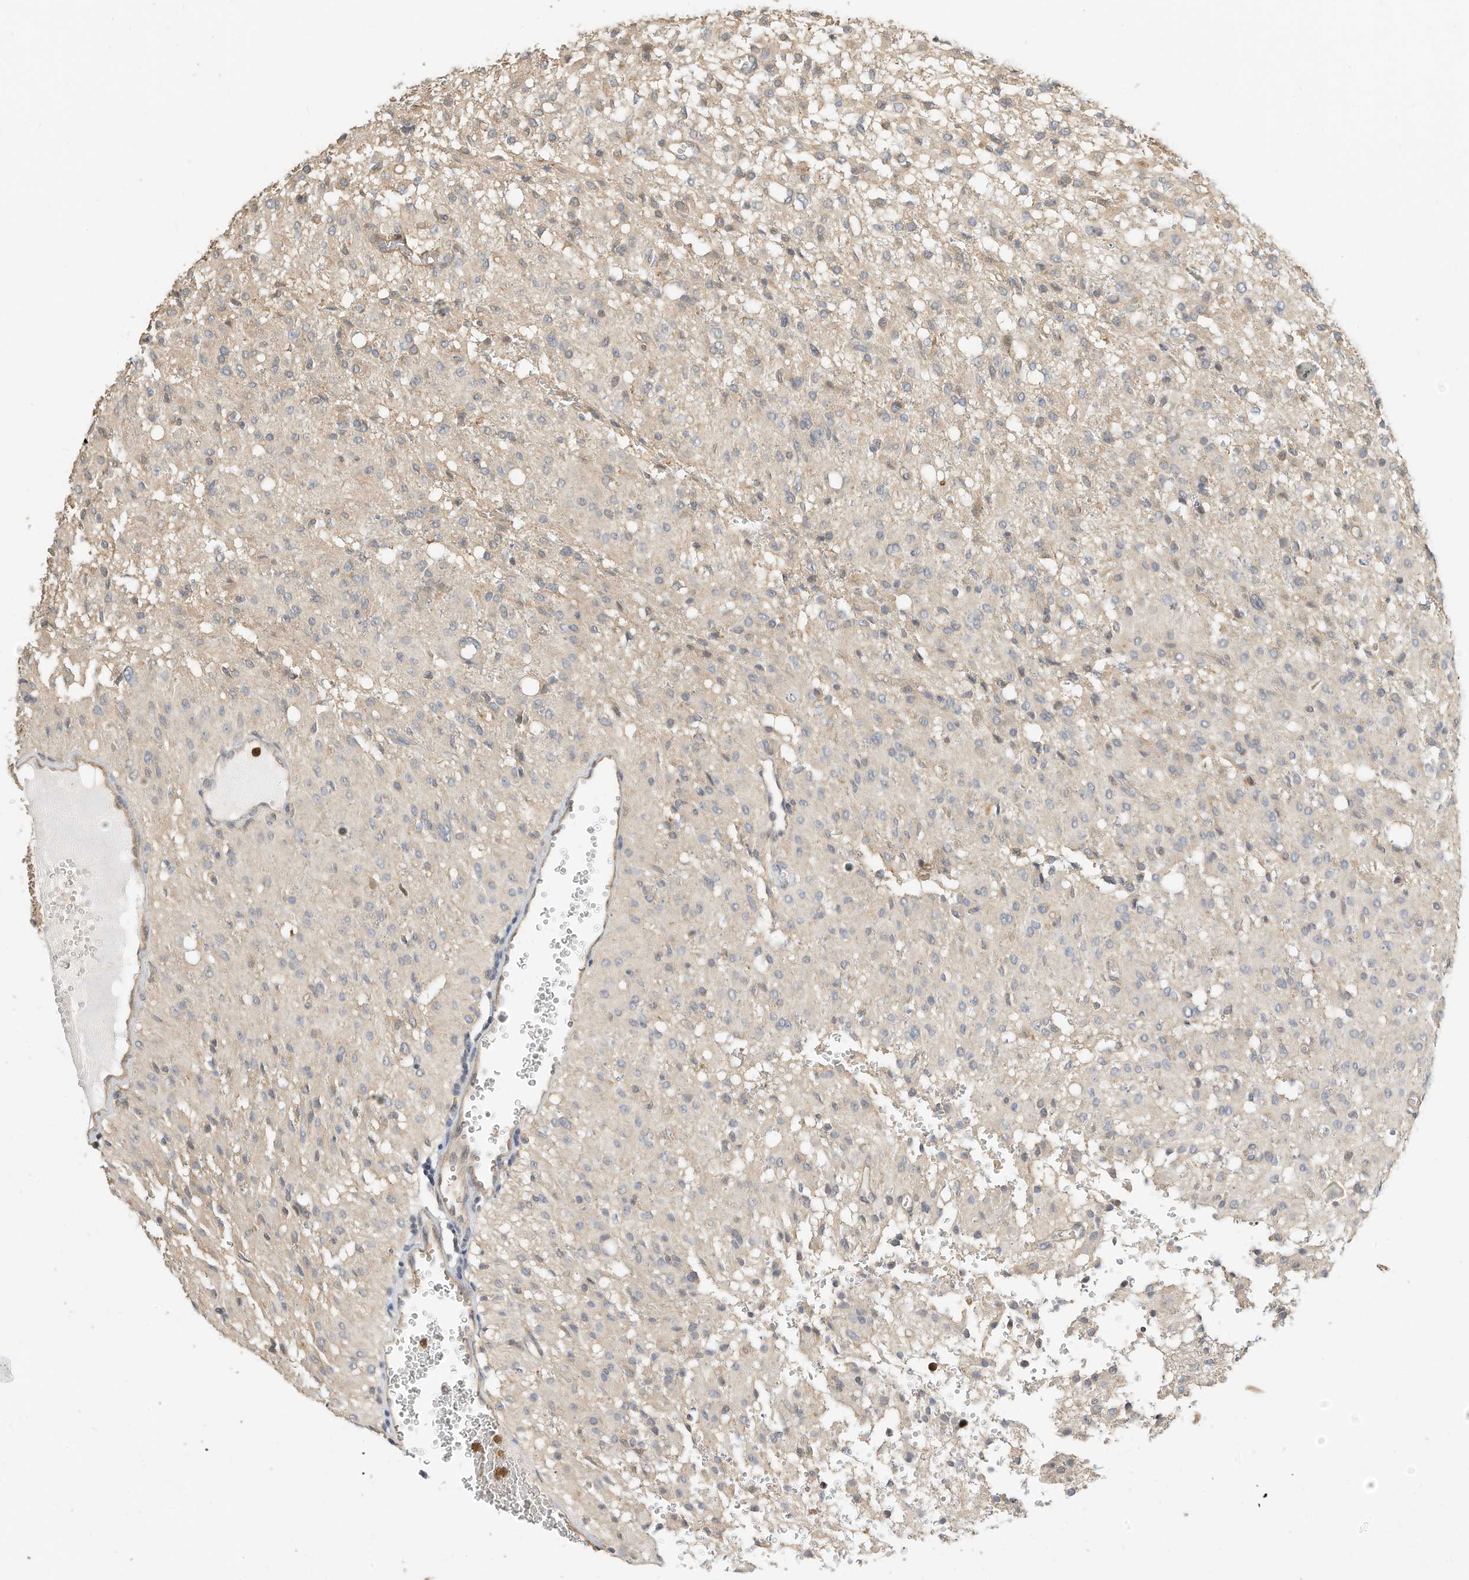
{"staining": {"intensity": "weak", "quantity": "<25%", "location": "cytoplasmic/membranous"}, "tissue": "glioma", "cell_type": "Tumor cells", "image_type": "cancer", "snomed": [{"axis": "morphology", "description": "Glioma, malignant, High grade"}, {"axis": "topography", "description": "Brain"}], "caption": "The image exhibits no staining of tumor cells in glioma.", "gene": "OFD1", "patient": {"sex": "female", "age": 59}}